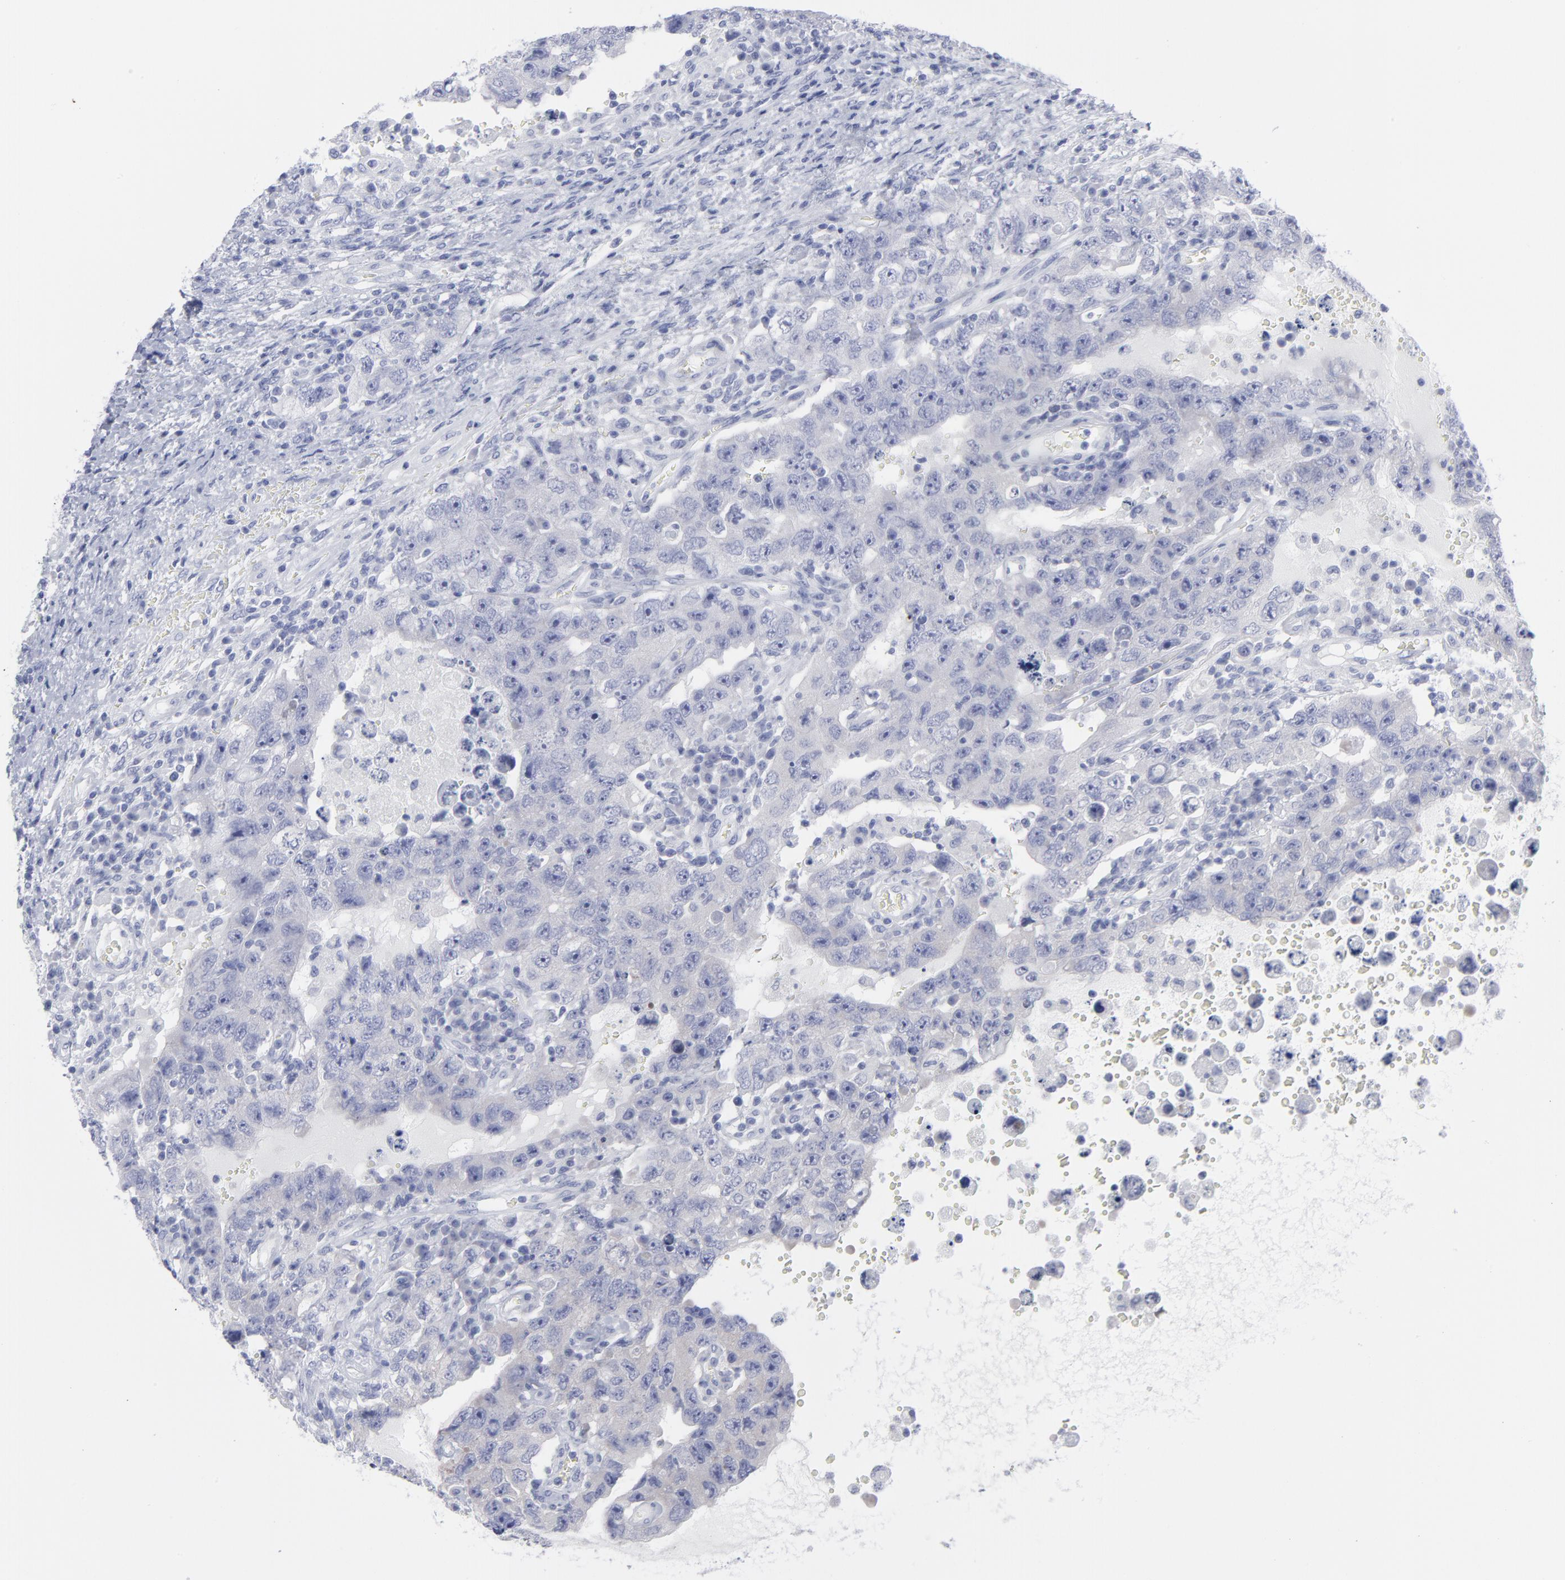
{"staining": {"intensity": "negative", "quantity": "none", "location": "none"}, "tissue": "testis cancer", "cell_type": "Tumor cells", "image_type": "cancer", "snomed": [{"axis": "morphology", "description": "Carcinoma, Embryonal, NOS"}, {"axis": "topography", "description": "Testis"}], "caption": "This is a histopathology image of immunohistochemistry staining of testis cancer (embryonal carcinoma), which shows no staining in tumor cells. (DAB immunohistochemistry (IHC) visualized using brightfield microscopy, high magnification).", "gene": "RPS24", "patient": {"sex": "male", "age": 26}}